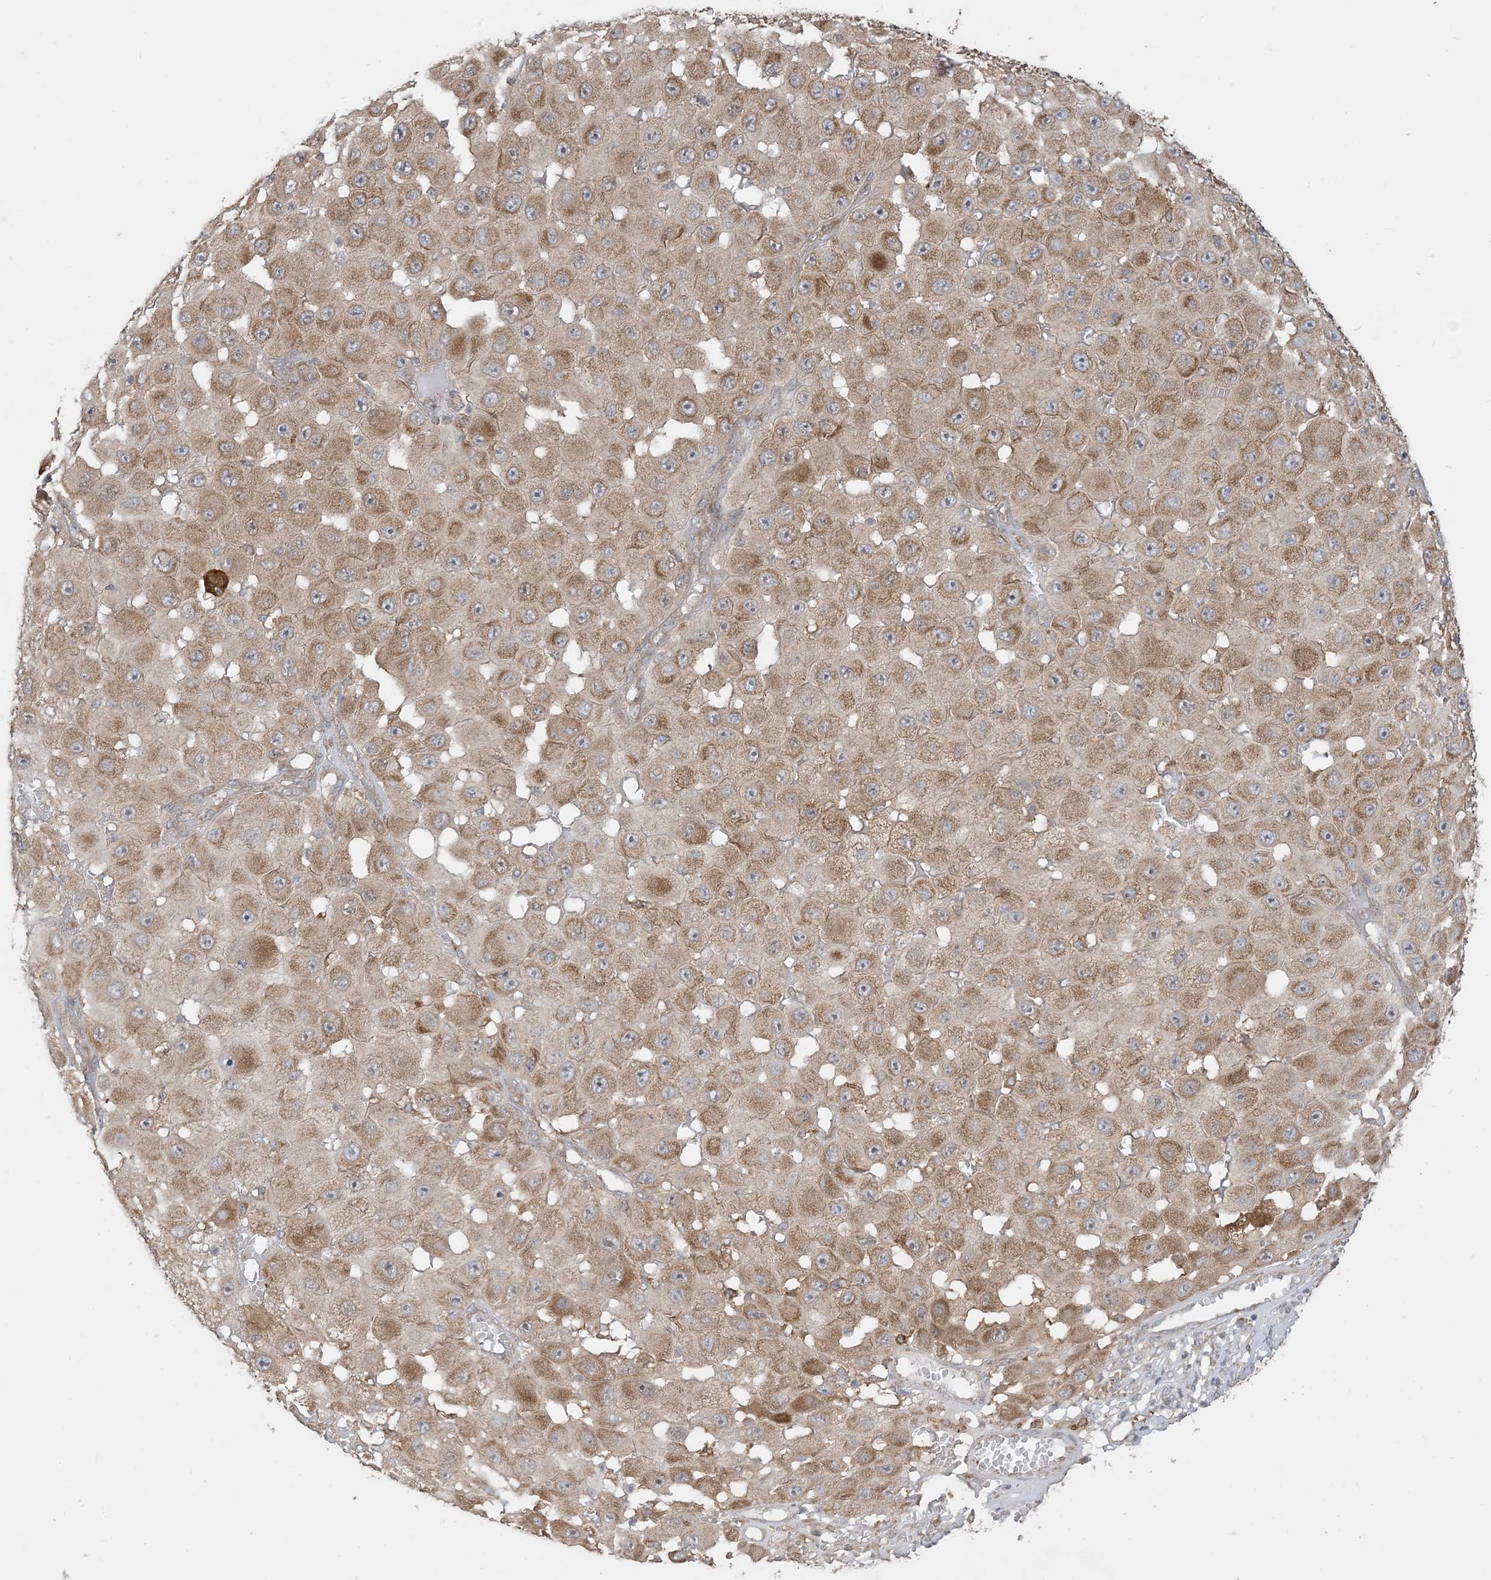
{"staining": {"intensity": "strong", "quantity": ">75%", "location": "cytoplasmic/membranous"}, "tissue": "melanoma", "cell_type": "Tumor cells", "image_type": "cancer", "snomed": [{"axis": "morphology", "description": "Malignant melanoma, NOS"}, {"axis": "topography", "description": "Skin"}], "caption": "Strong cytoplasmic/membranous positivity for a protein is present in about >75% of tumor cells of malignant melanoma using immunohistochemistry.", "gene": "SIRT3", "patient": {"sex": "female", "age": 81}}